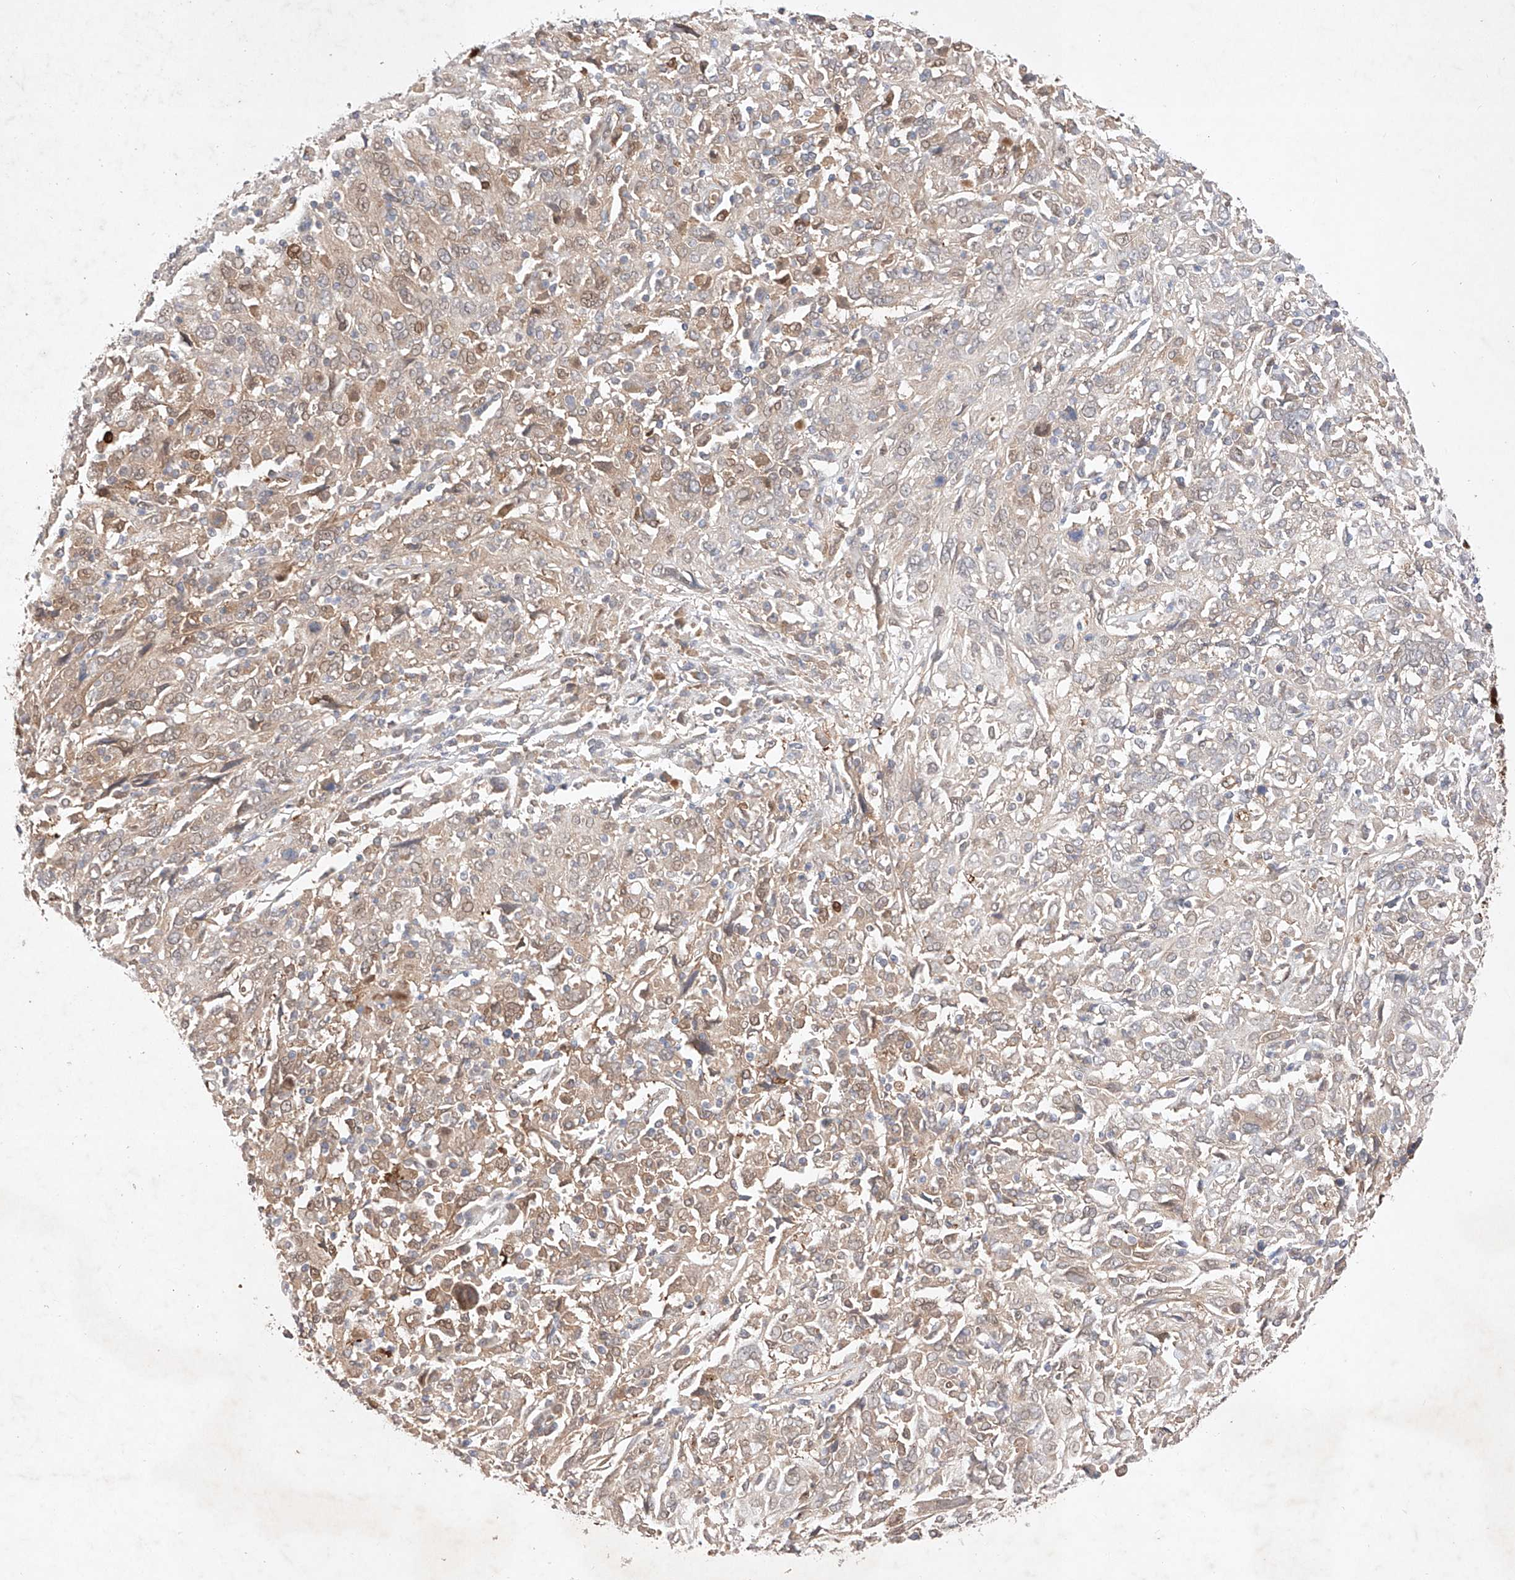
{"staining": {"intensity": "weak", "quantity": "25%-75%", "location": "cytoplasmic/membranous,nuclear"}, "tissue": "cervical cancer", "cell_type": "Tumor cells", "image_type": "cancer", "snomed": [{"axis": "morphology", "description": "Squamous cell carcinoma, NOS"}, {"axis": "topography", "description": "Cervix"}], "caption": "The image displays staining of squamous cell carcinoma (cervical), revealing weak cytoplasmic/membranous and nuclear protein expression (brown color) within tumor cells.", "gene": "ZNF124", "patient": {"sex": "female", "age": 46}}